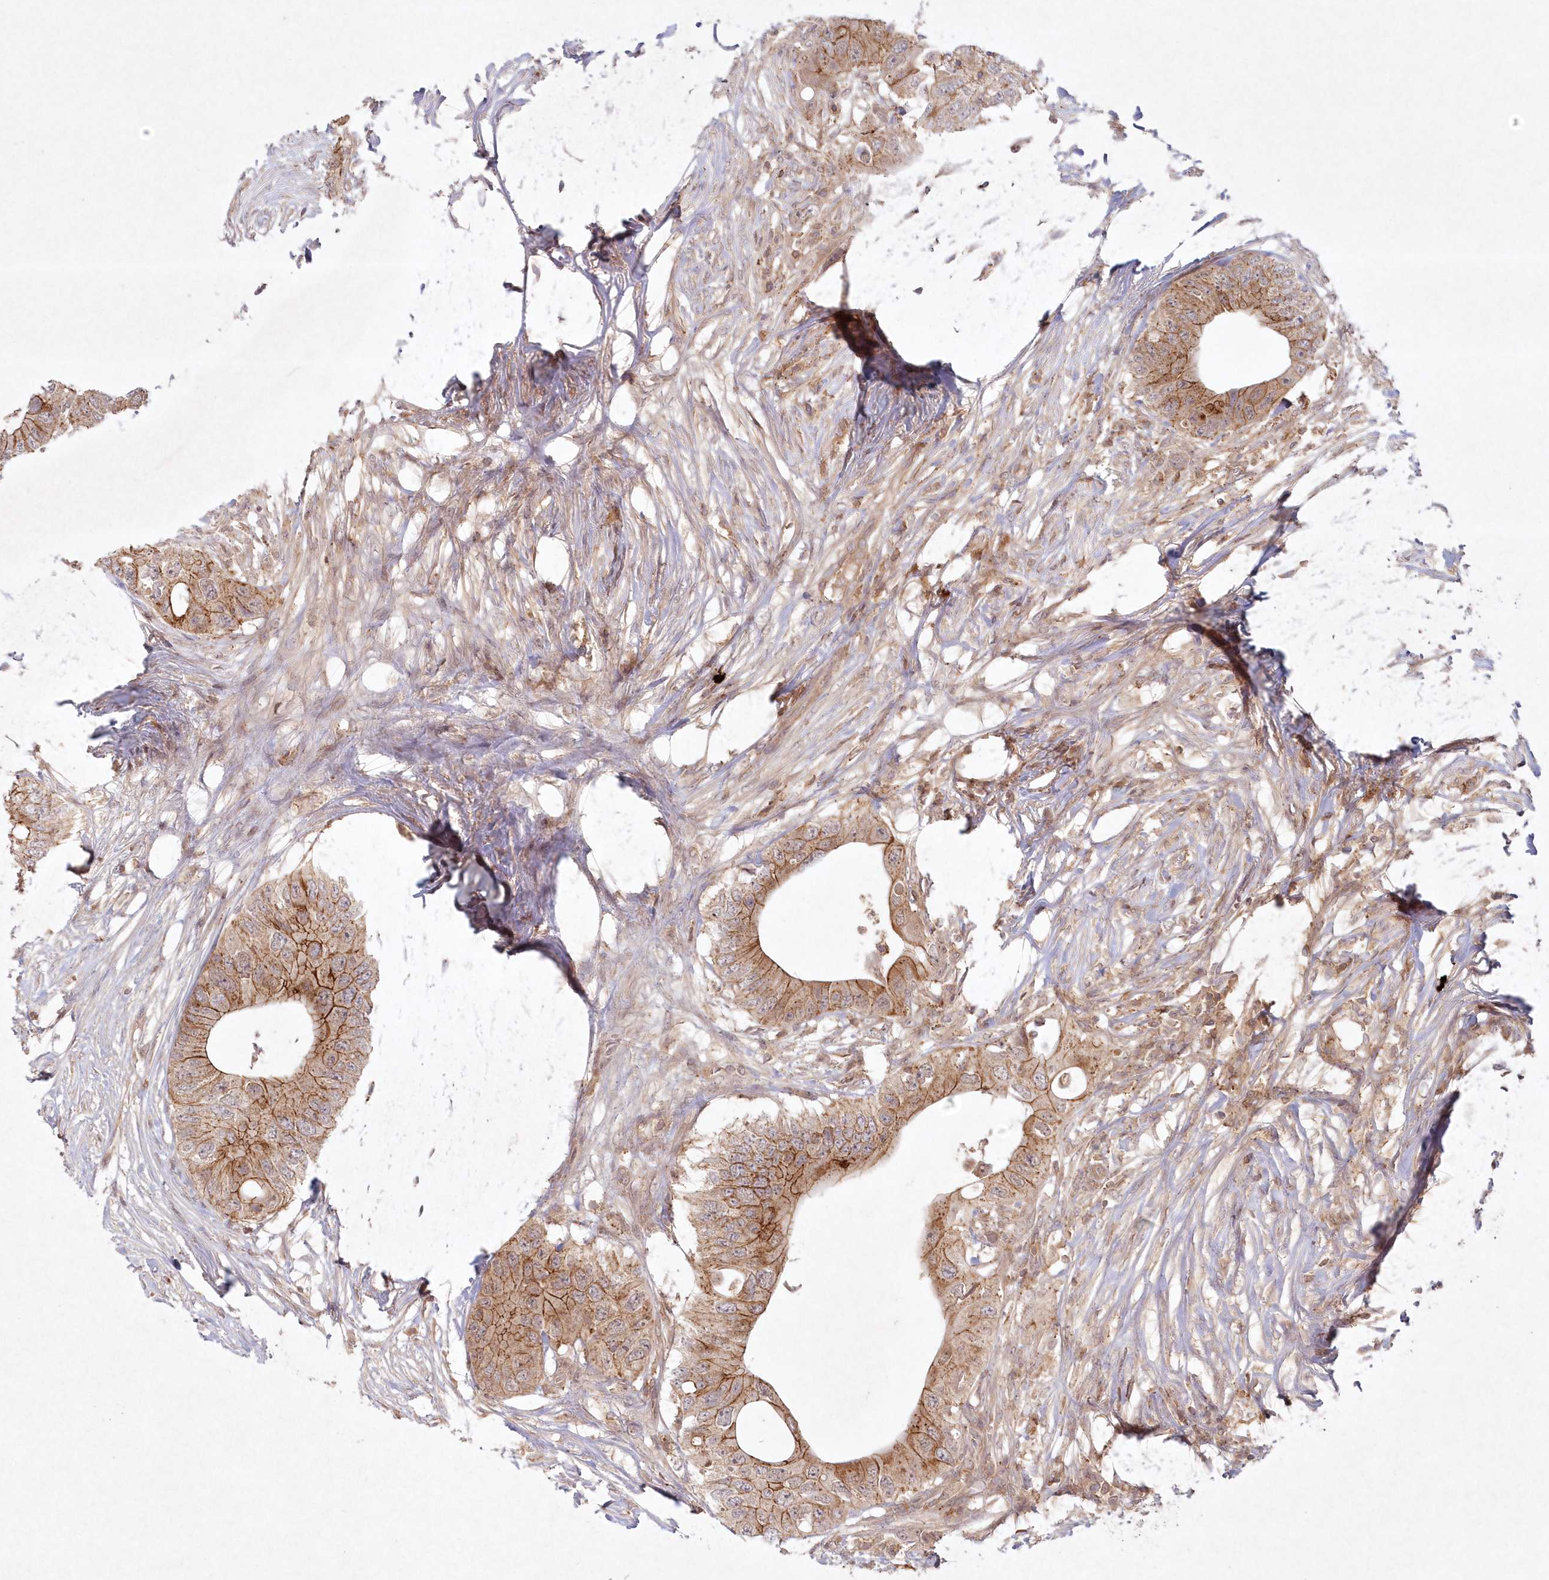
{"staining": {"intensity": "strong", "quantity": ">75%", "location": "cytoplasmic/membranous,nuclear"}, "tissue": "colorectal cancer", "cell_type": "Tumor cells", "image_type": "cancer", "snomed": [{"axis": "morphology", "description": "Adenocarcinoma, NOS"}, {"axis": "topography", "description": "Colon"}], "caption": "Immunohistochemical staining of colorectal adenocarcinoma demonstrates high levels of strong cytoplasmic/membranous and nuclear expression in approximately >75% of tumor cells.", "gene": "TOGARAM2", "patient": {"sex": "male", "age": 71}}